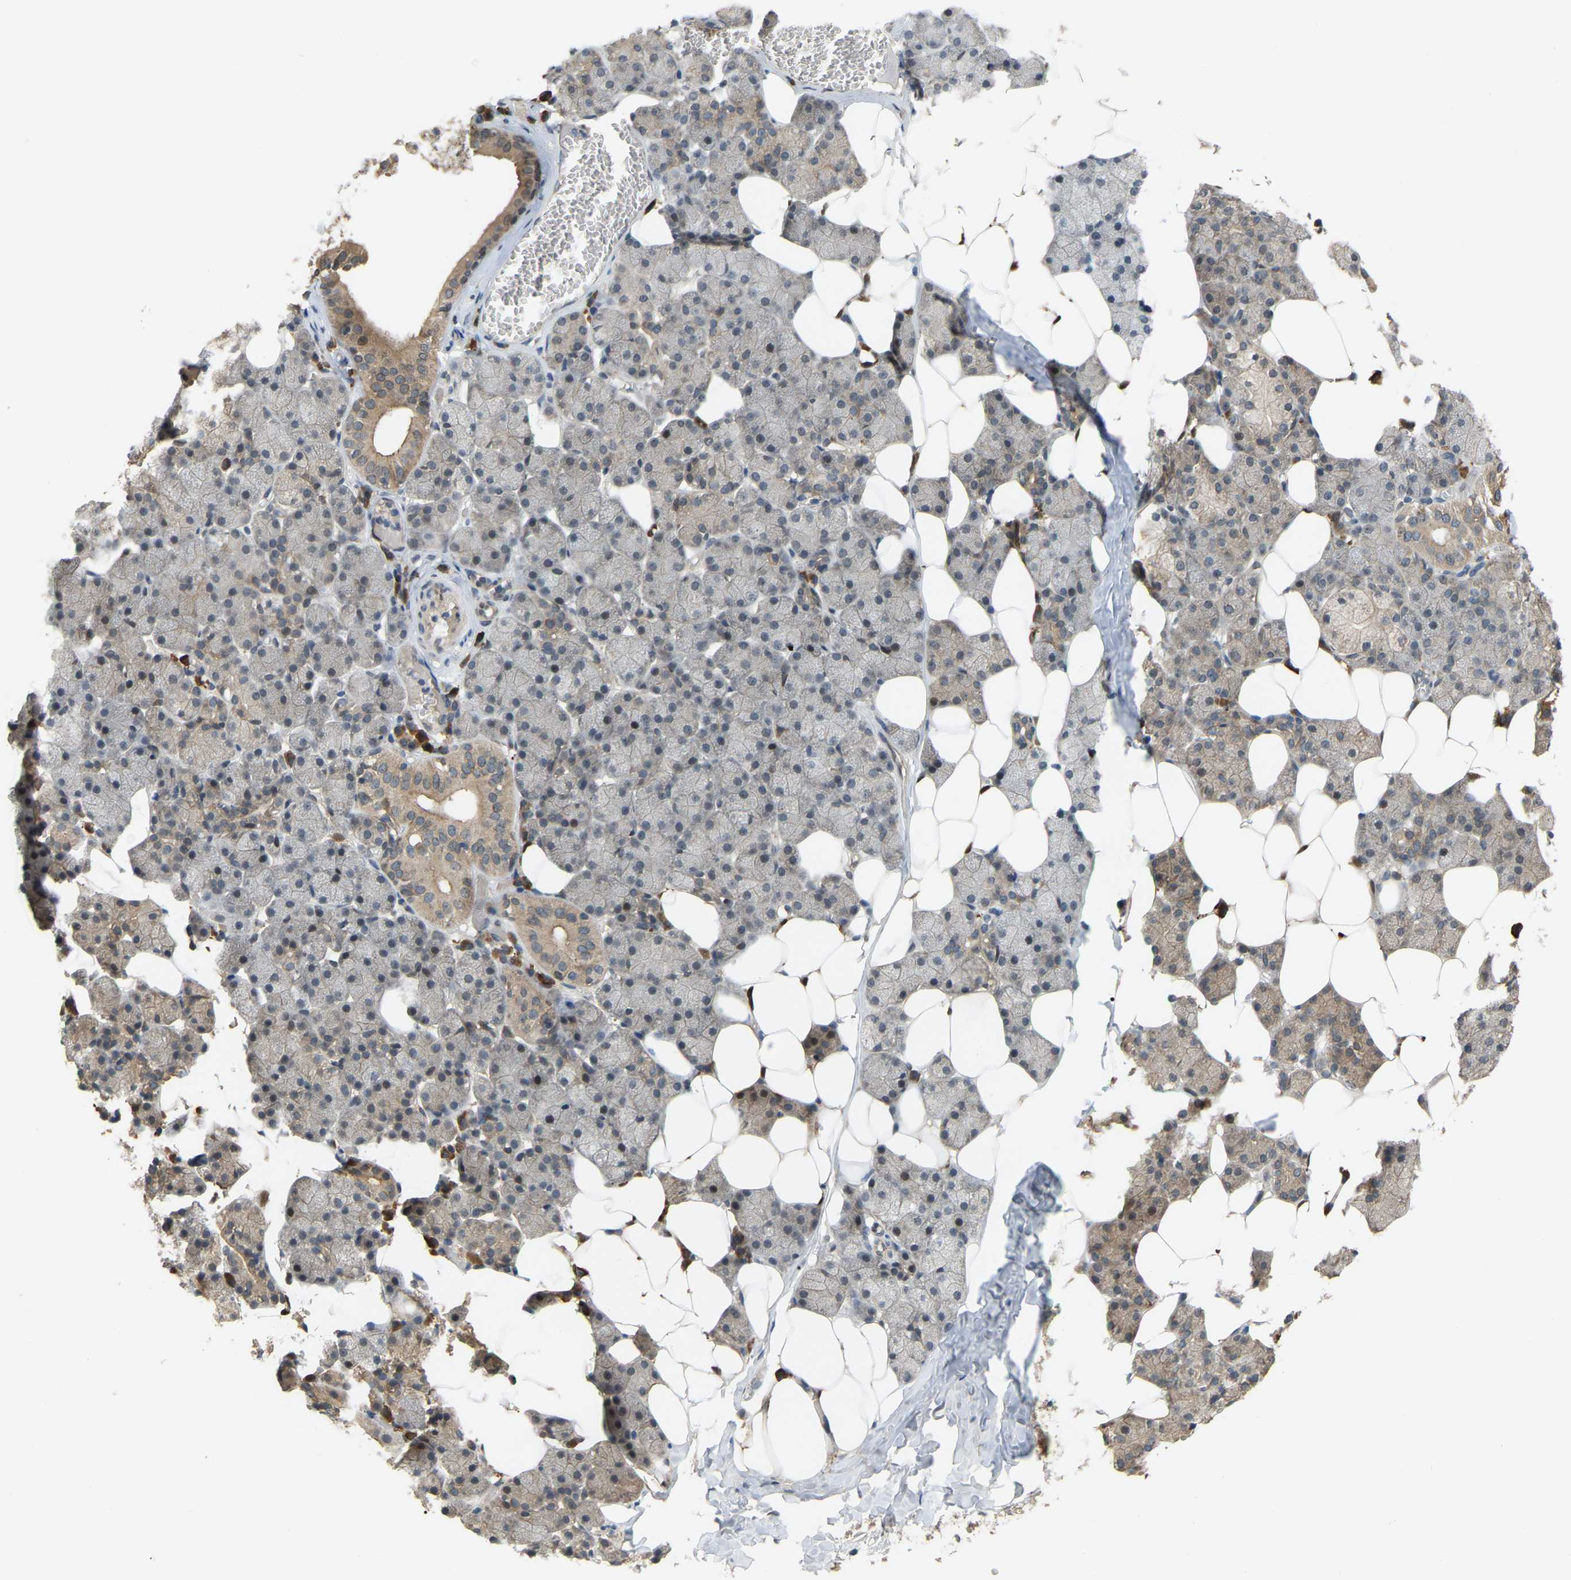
{"staining": {"intensity": "moderate", "quantity": "<25%", "location": "cytoplasmic/membranous"}, "tissue": "salivary gland", "cell_type": "Glandular cells", "image_type": "normal", "snomed": [{"axis": "morphology", "description": "Normal tissue, NOS"}, {"axis": "topography", "description": "Salivary gland"}], "caption": "Benign salivary gland shows moderate cytoplasmic/membranous expression in about <25% of glandular cells.", "gene": "CROT", "patient": {"sex": "female", "age": 33}}